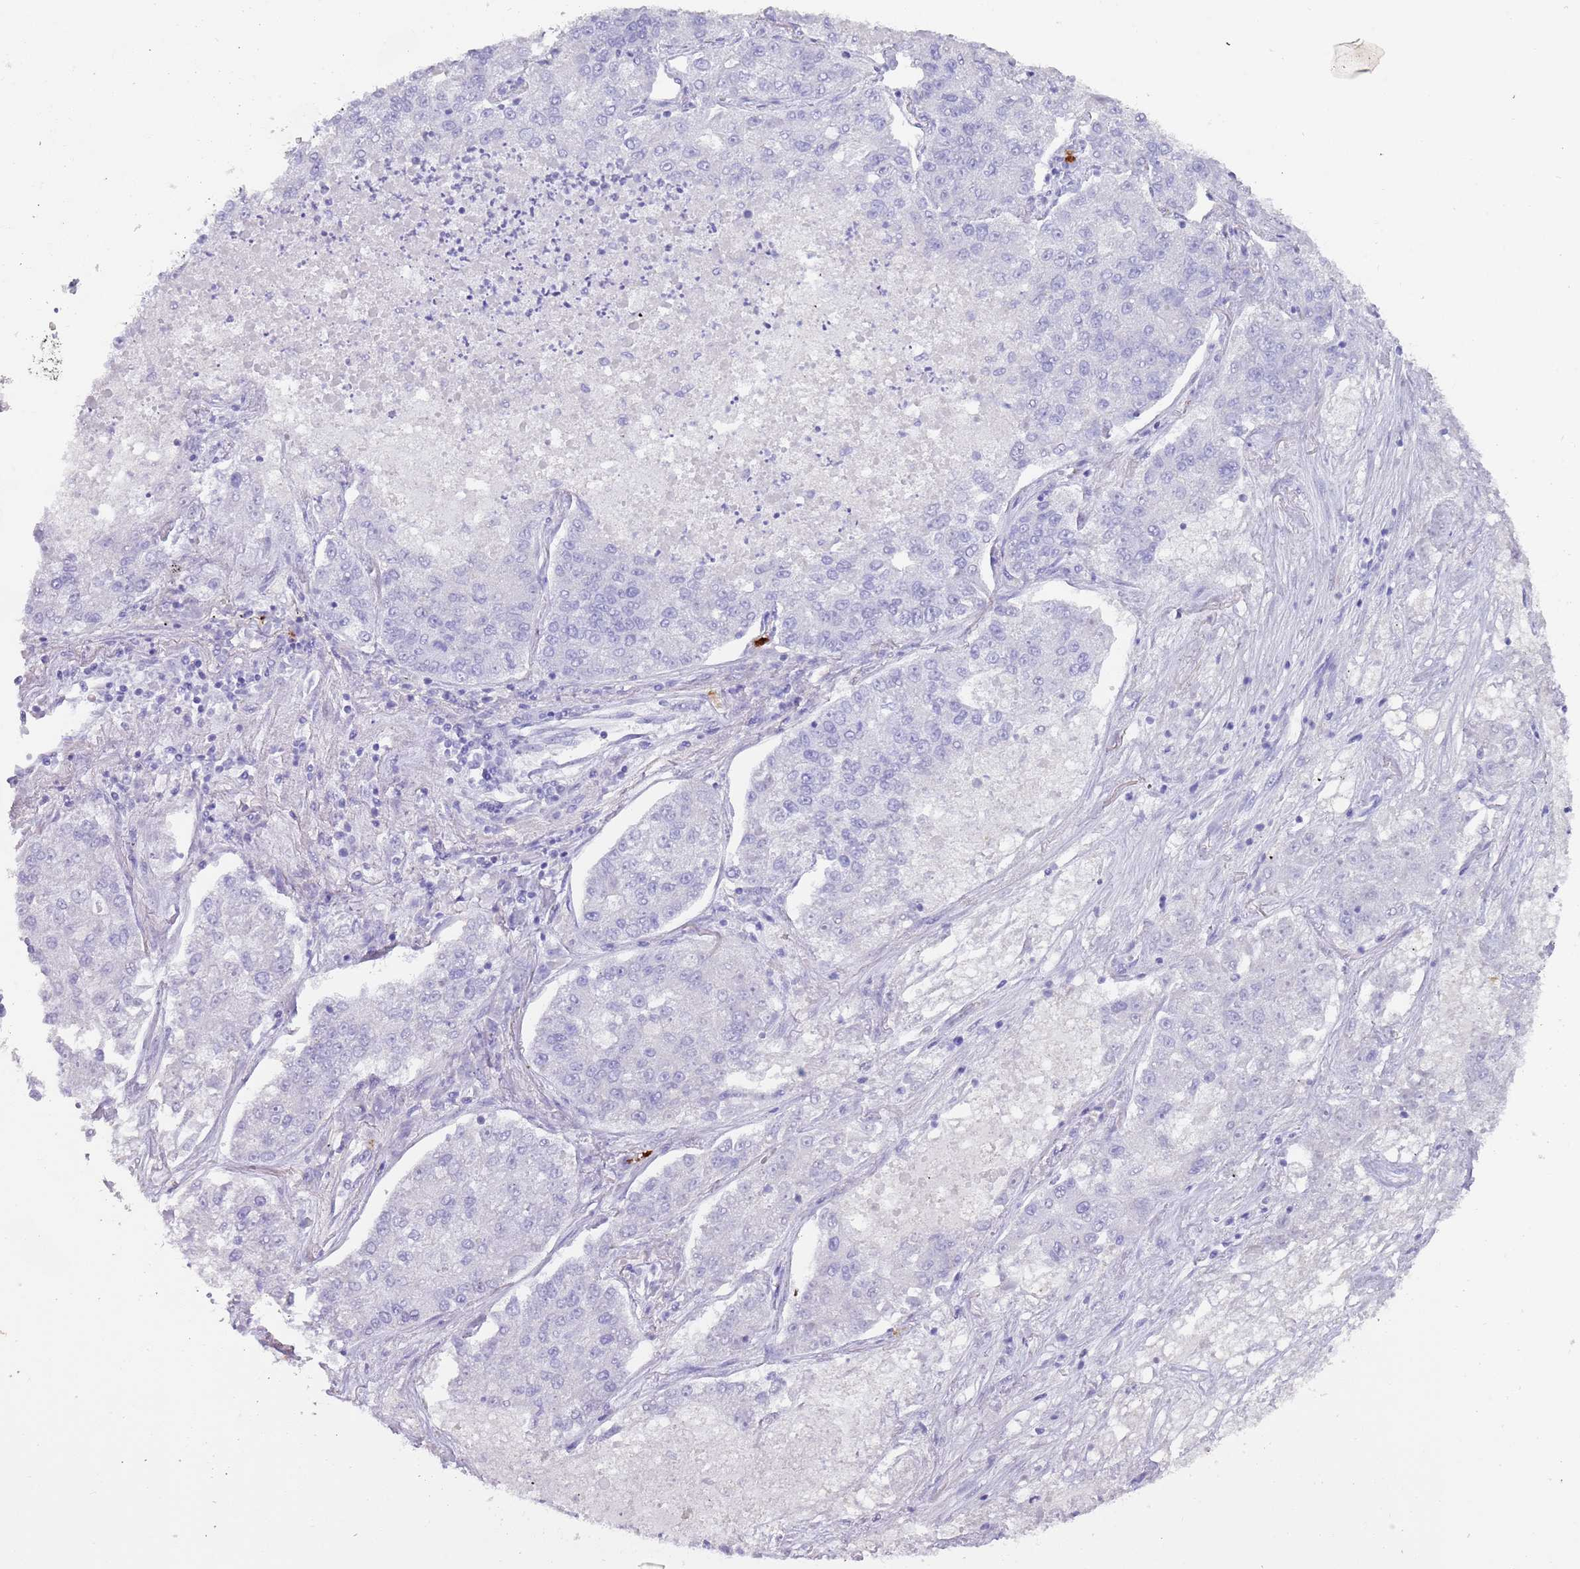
{"staining": {"intensity": "negative", "quantity": "none", "location": "none"}, "tissue": "lung cancer", "cell_type": "Tumor cells", "image_type": "cancer", "snomed": [{"axis": "morphology", "description": "Adenocarcinoma, NOS"}, {"axis": "topography", "description": "Lung"}], "caption": "DAB (3,3'-diaminobenzidine) immunohistochemical staining of human lung cancer demonstrates no significant positivity in tumor cells. (DAB (3,3'-diaminobenzidine) immunohistochemistry (IHC) with hematoxylin counter stain).", "gene": "MYADML2", "patient": {"sex": "male", "age": 49}}